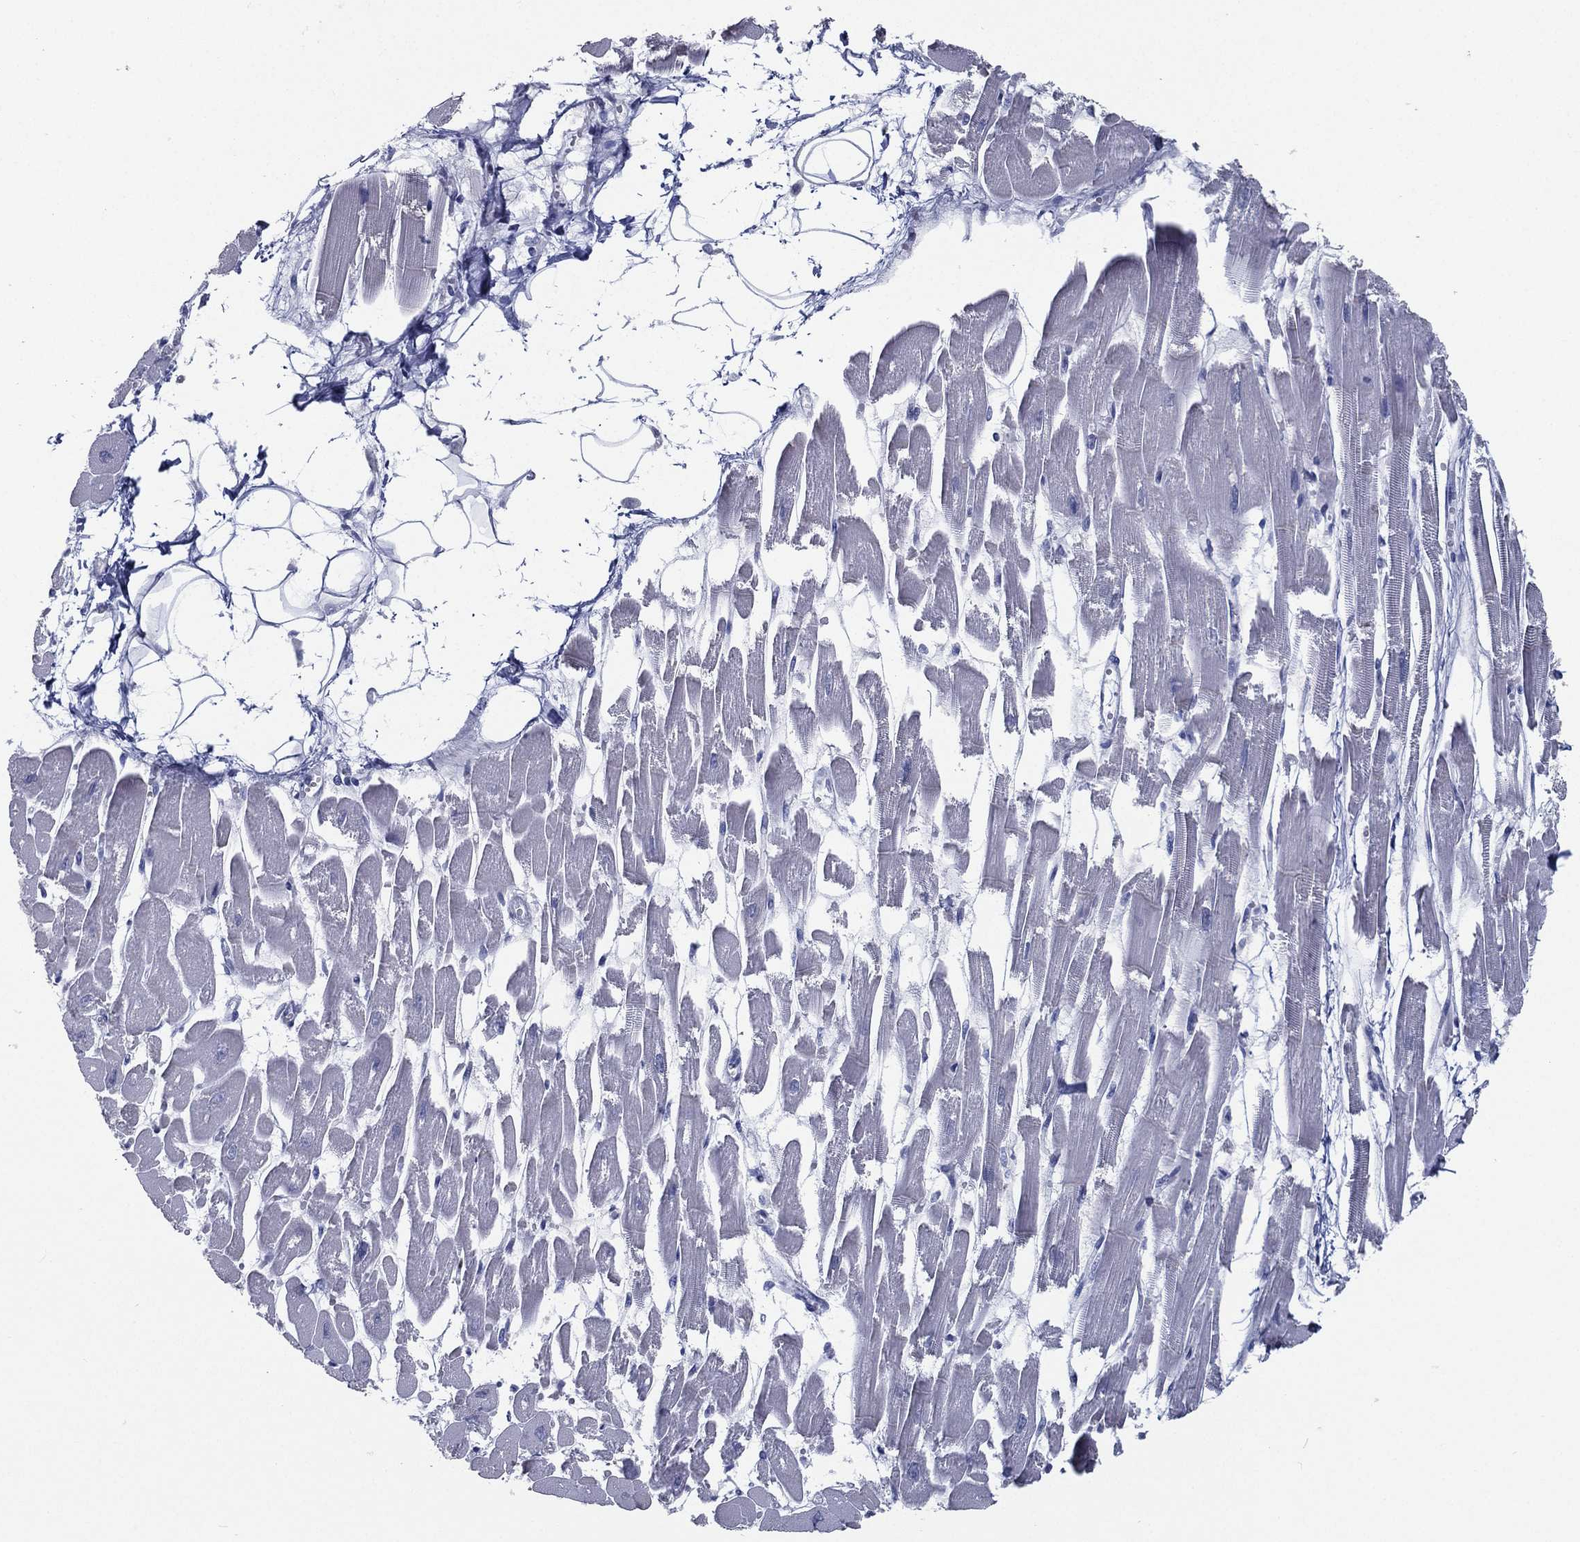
{"staining": {"intensity": "negative", "quantity": "none", "location": "none"}, "tissue": "heart muscle", "cell_type": "Cardiomyocytes", "image_type": "normal", "snomed": [{"axis": "morphology", "description": "Normal tissue, NOS"}, {"axis": "topography", "description": "Heart"}], "caption": "This is a photomicrograph of IHC staining of unremarkable heart muscle, which shows no positivity in cardiomyocytes.", "gene": "PYHIN1", "patient": {"sex": "female", "age": 52}}